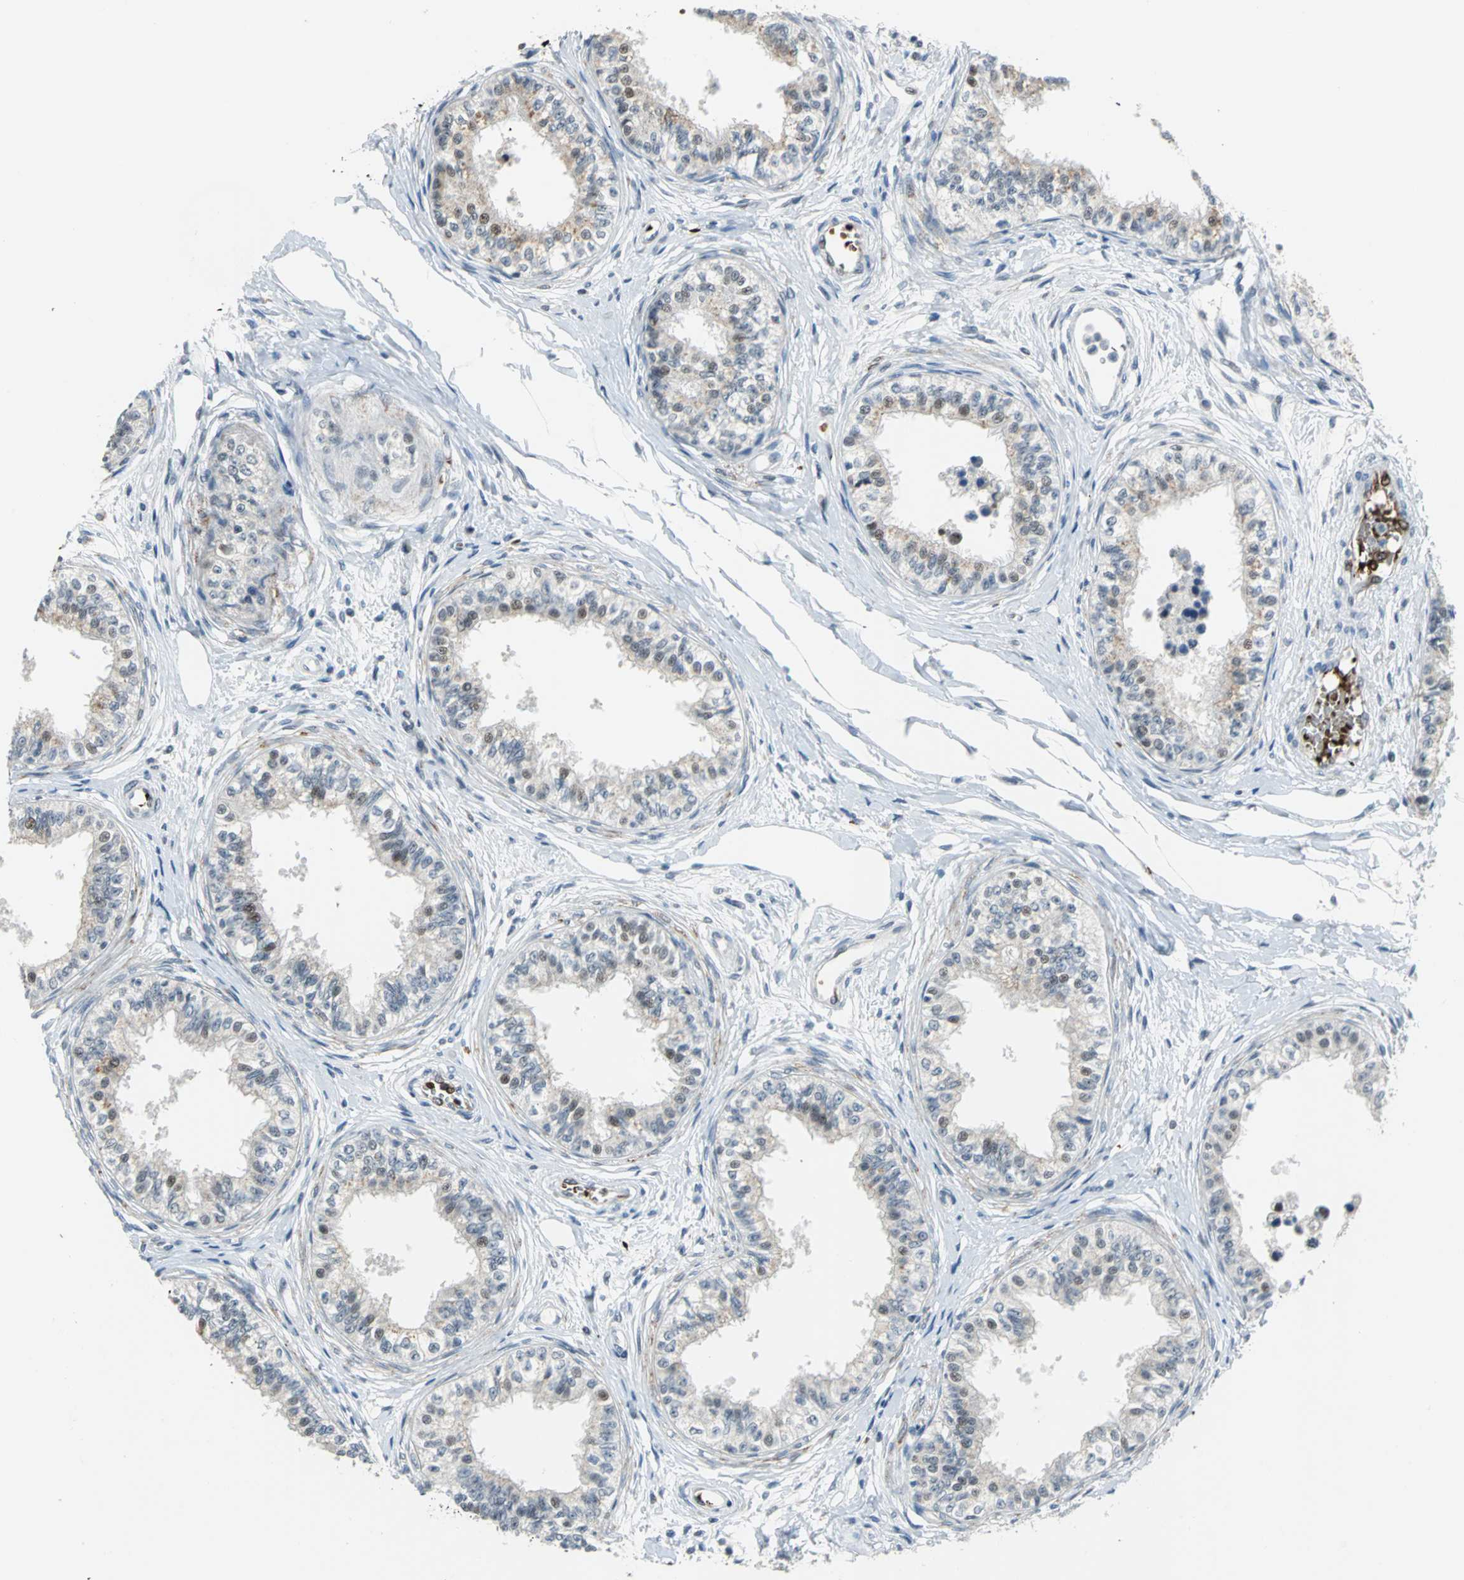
{"staining": {"intensity": "weak", "quantity": "25%-75%", "location": "nuclear"}, "tissue": "epididymis", "cell_type": "Glandular cells", "image_type": "normal", "snomed": [{"axis": "morphology", "description": "Normal tissue, NOS"}, {"axis": "morphology", "description": "Adenocarcinoma, metastatic, NOS"}, {"axis": "topography", "description": "Testis"}, {"axis": "topography", "description": "Epididymis"}], "caption": "Brown immunohistochemical staining in benign human epididymis exhibits weak nuclear positivity in about 25%-75% of glandular cells.", "gene": "GLI3", "patient": {"sex": "male", "age": 26}}